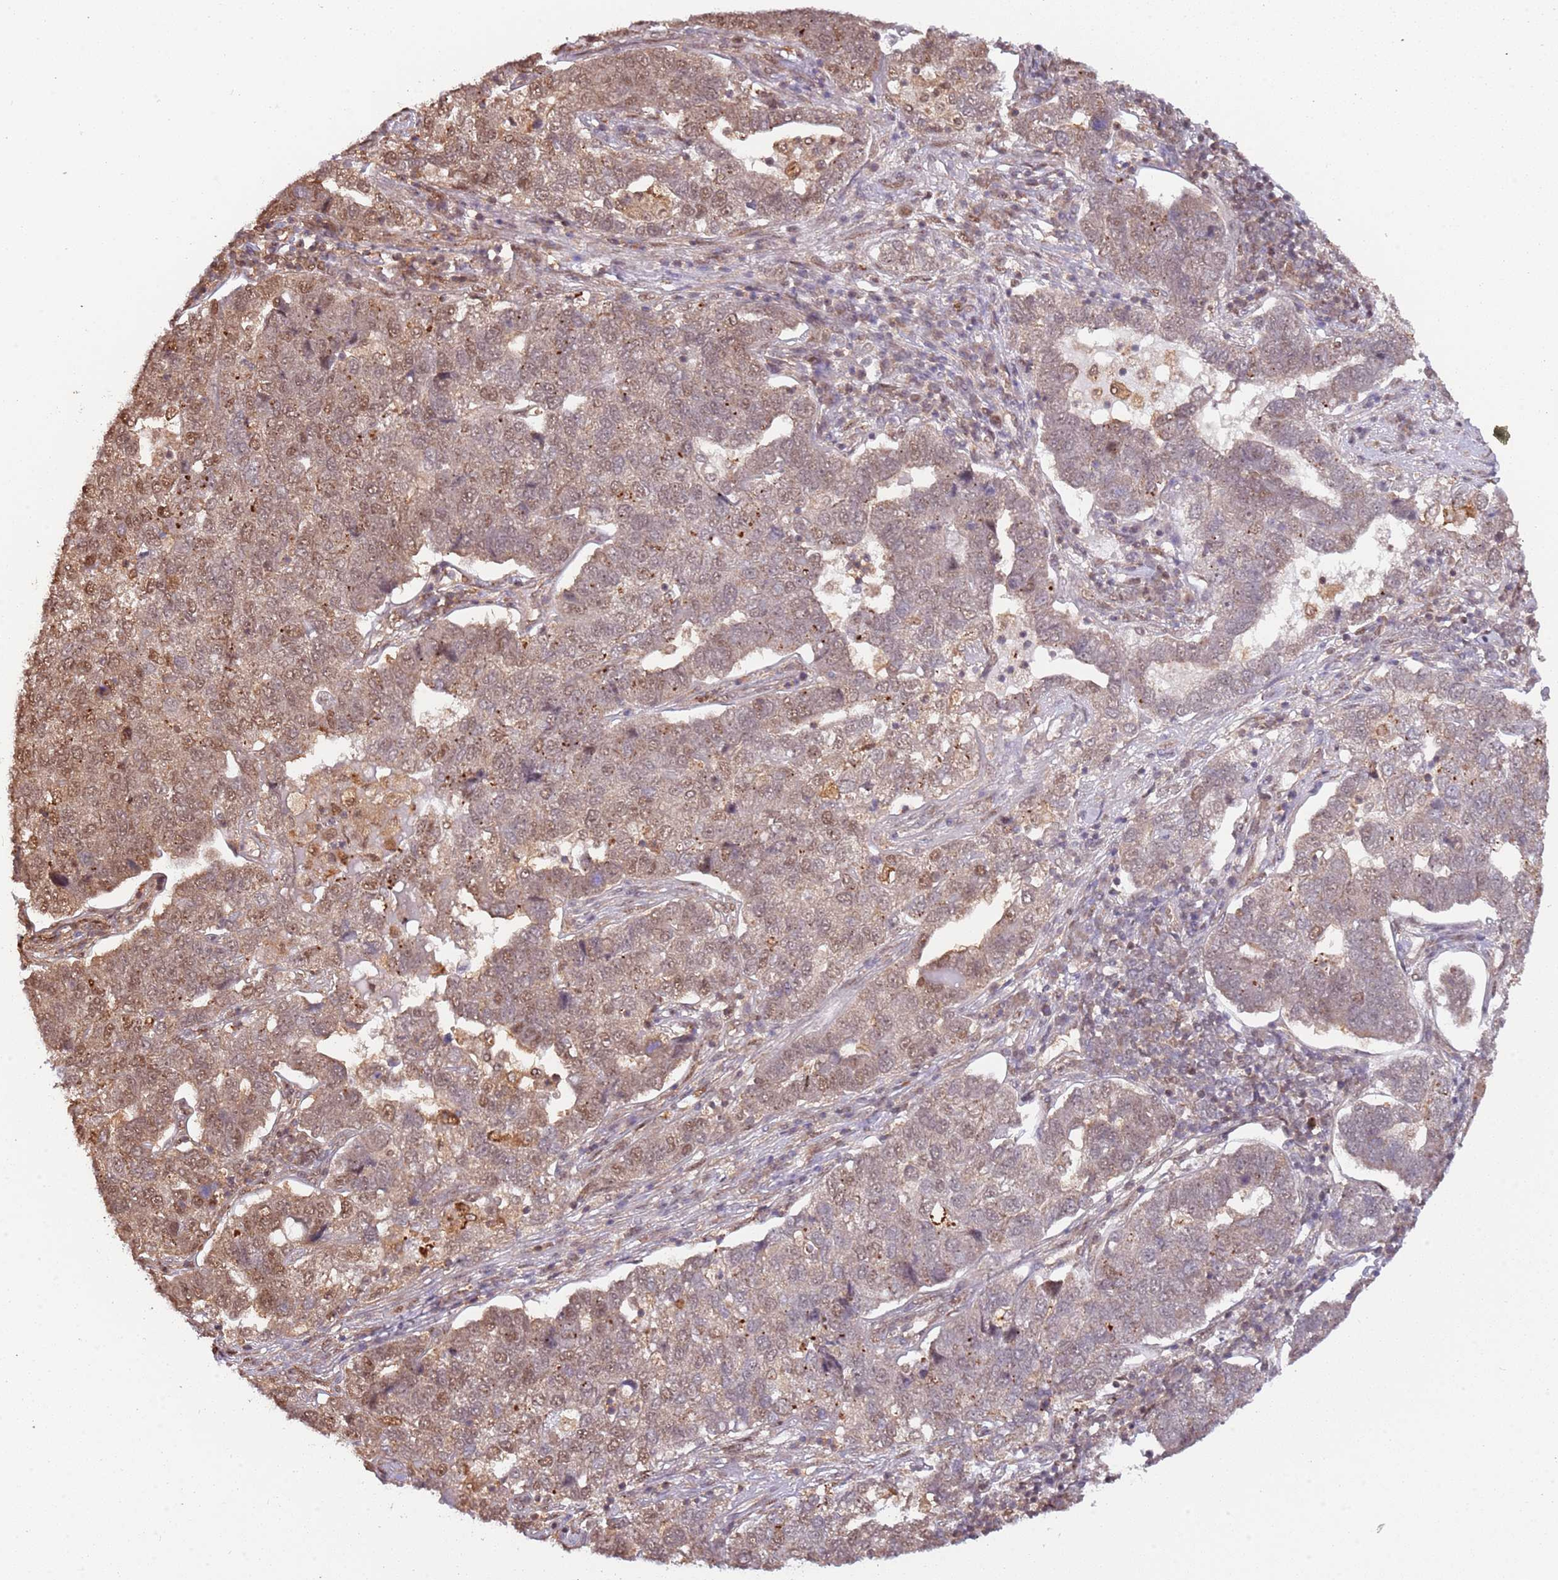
{"staining": {"intensity": "weak", "quantity": "25%-75%", "location": "cytoplasmic/membranous,nuclear"}, "tissue": "pancreatic cancer", "cell_type": "Tumor cells", "image_type": "cancer", "snomed": [{"axis": "morphology", "description": "Adenocarcinoma, NOS"}, {"axis": "topography", "description": "Pancreas"}], "caption": "IHC of pancreatic cancer shows low levels of weak cytoplasmic/membranous and nuclear staining in approximately 25%-75% of tumor cells. The staining was performed using DAB (3,3'-diaminobenzidine) to visualize the protein expression in brown, while the nuclei were stained in blue with hematoxylin (Magnification: 20x).", "gene": "PLSCR5", "patient": {"sex": "female", "age": 61}}